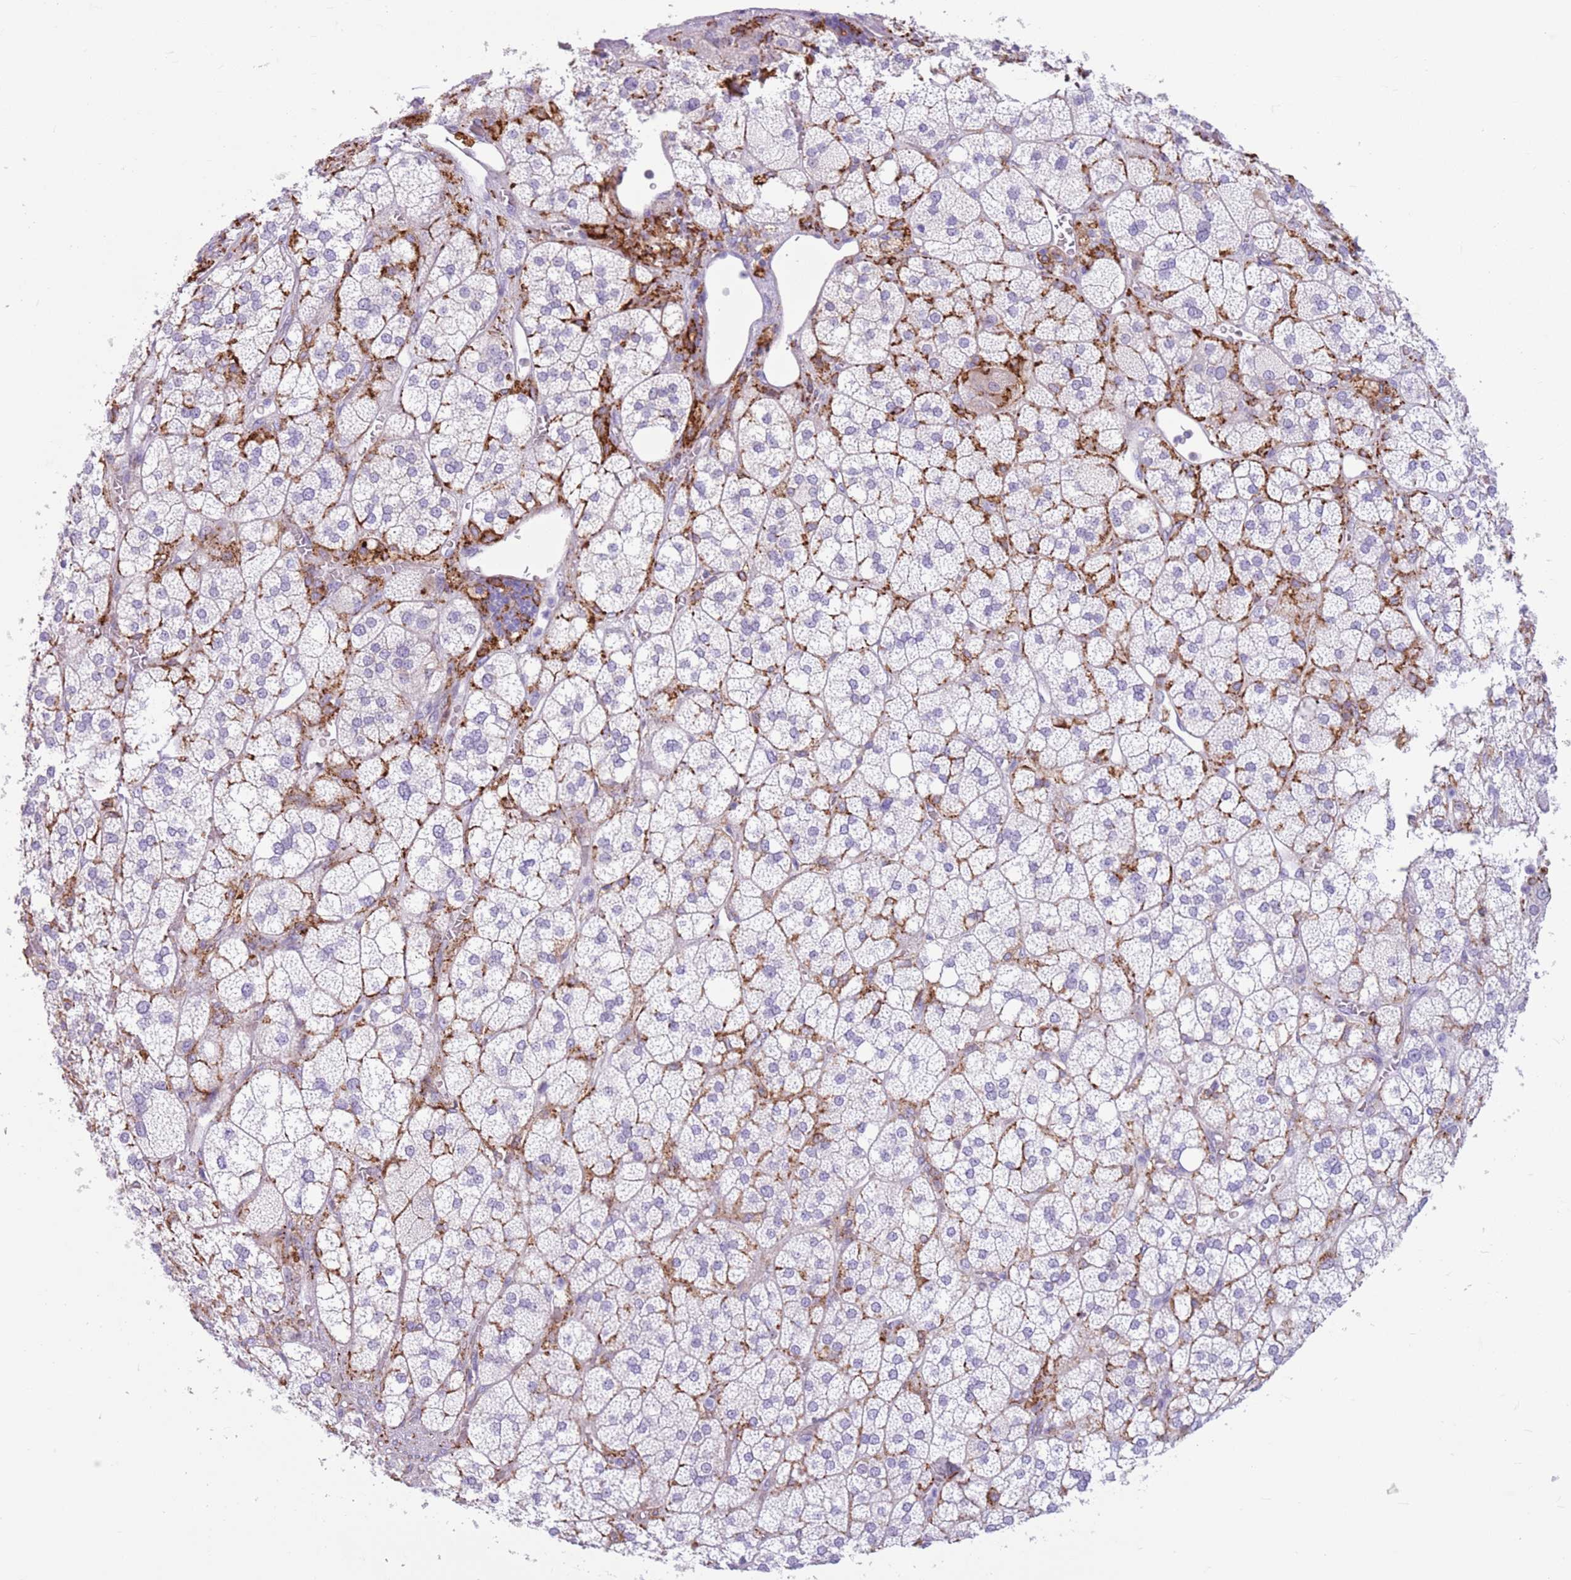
{"staining": {"intensity": "negative", "quantity": "none", "location": "none"}, "tissue": "adrenal gland", "cell_type": "Glandular cells", "image_type": "normal", "snomed": [{"axis": "morphology", "description": "Normal tissue, NOS"}, {"axis": "topography", "description": "Adrenal gland"}], "caption": "A histopathology image of adrenal gland stained for a protein demonstrates no brown staining in glandular cells.", "gene": "SNX6", "patient": {"sex": "male", "age": 61}}